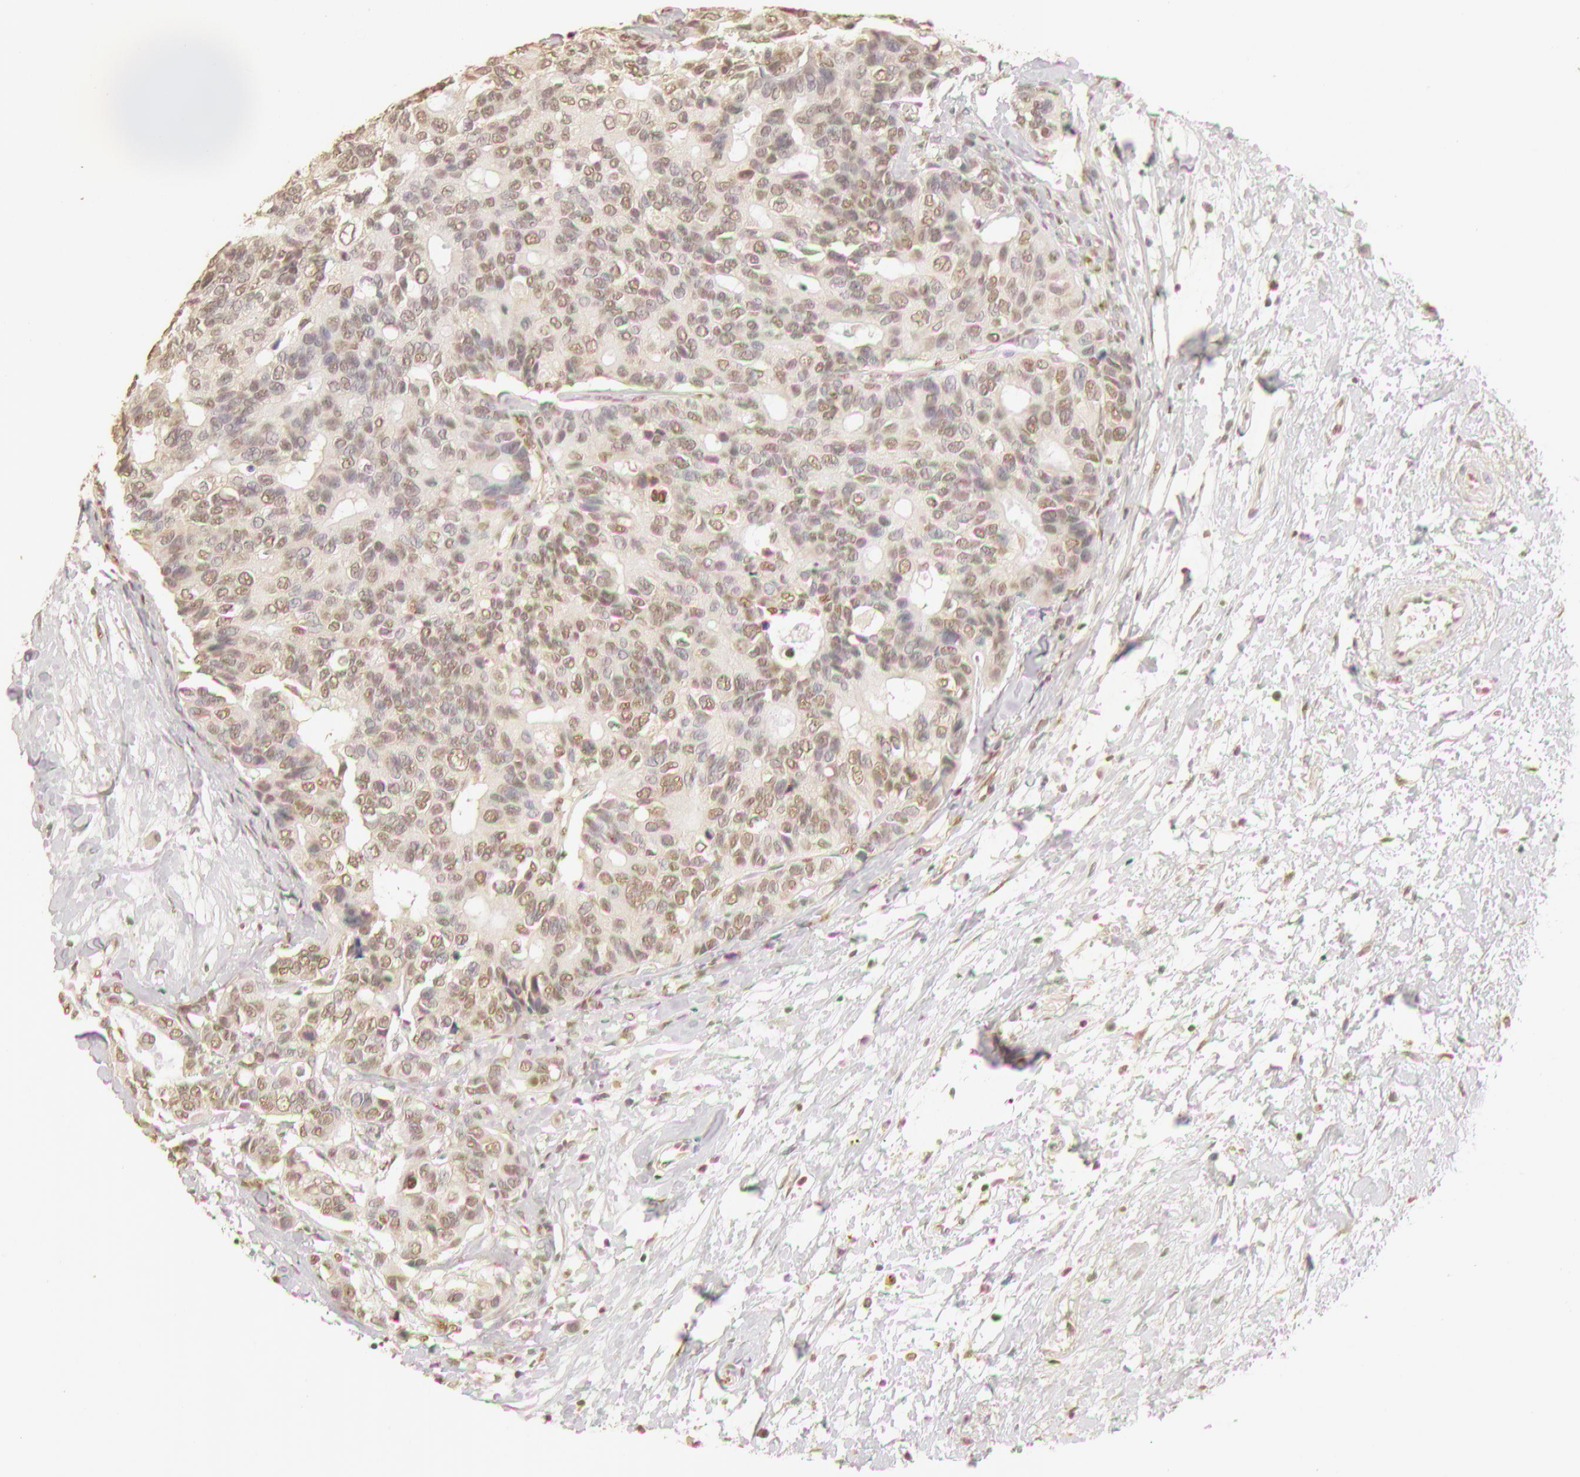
{"staining": {"intensity": "moderate", "quantity": ">75%", "location": "nuclear"}, "tissue": "breast cancer", "cell_type": "Tumor cells", "image_type": "cancer", "snomed": [{"axis": "morphology", "description": "Duct carcinoma"}, {"axis": "topography", "description": "Breast"}], "caption": "Tumor cells demonstrate medium levels of moderate nuclear staining in about >75% of cells in breast cancer (invasive ductal carcinoma).", "gene": "SNRNP70", "patient": {"sex": "female", "age": 69}}